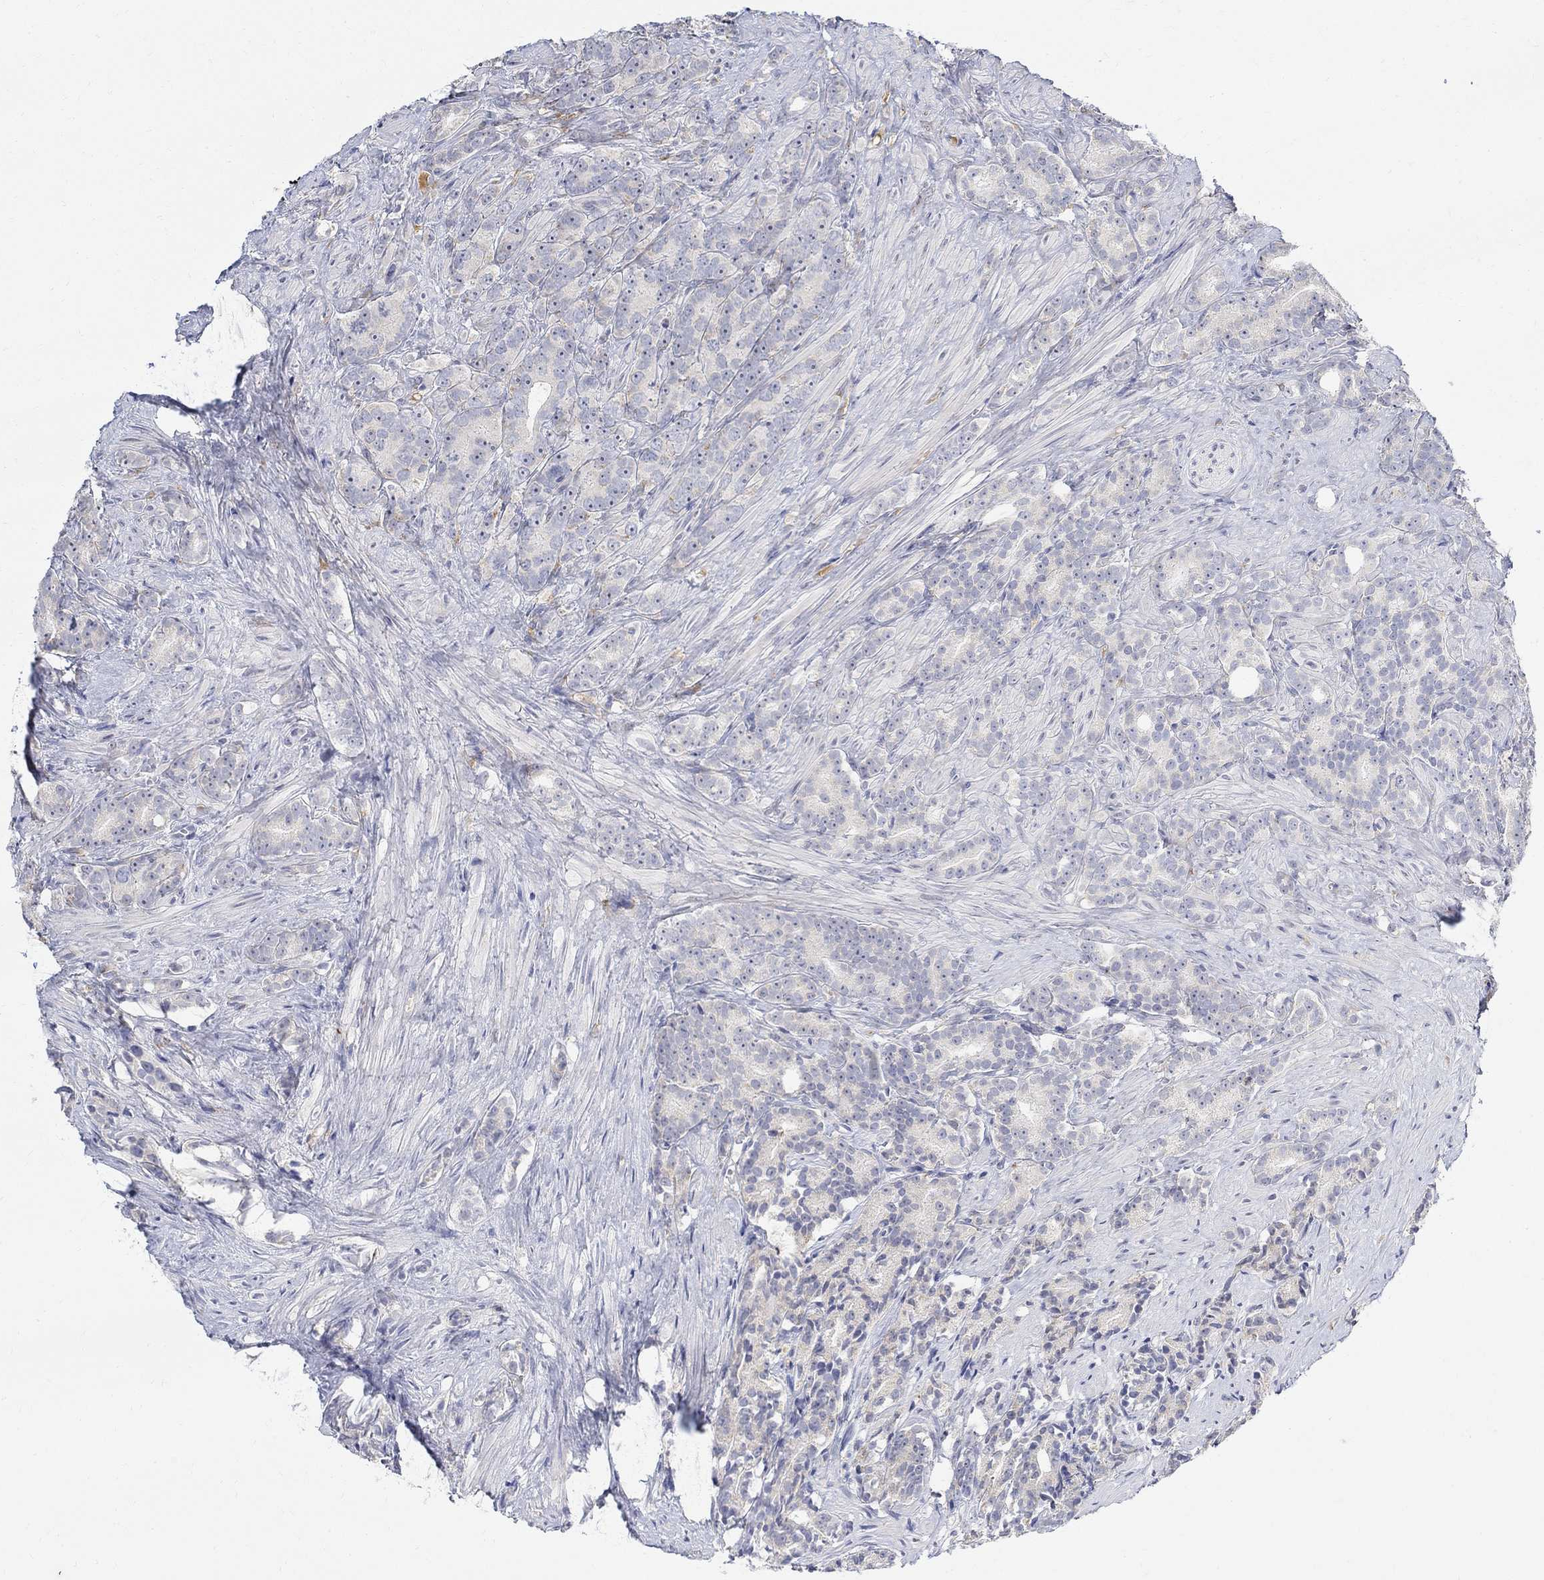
{"staining": {"intensity": "negative", "quantity": "none", "location": "none"}, "tissue": "prostate cancer", "cell_type": "Tumor cells", "image_type": "cancer", "snomed": [{"axis": "morphology", "description": "Adenocarcinoma, High grade"}, {"axis": "topography", "description": "Prostate"}], "caption": "Tumor cells are negative for brown protein staining in high-grade adenocarcinoma (prostate). (DAB (3,3'-diaminobenzidine) immunohistochemistry (IHC) with hematoxylin counter stain).", "gene": "FNDC5", "patient": {"sex": "male", "age": 90}}